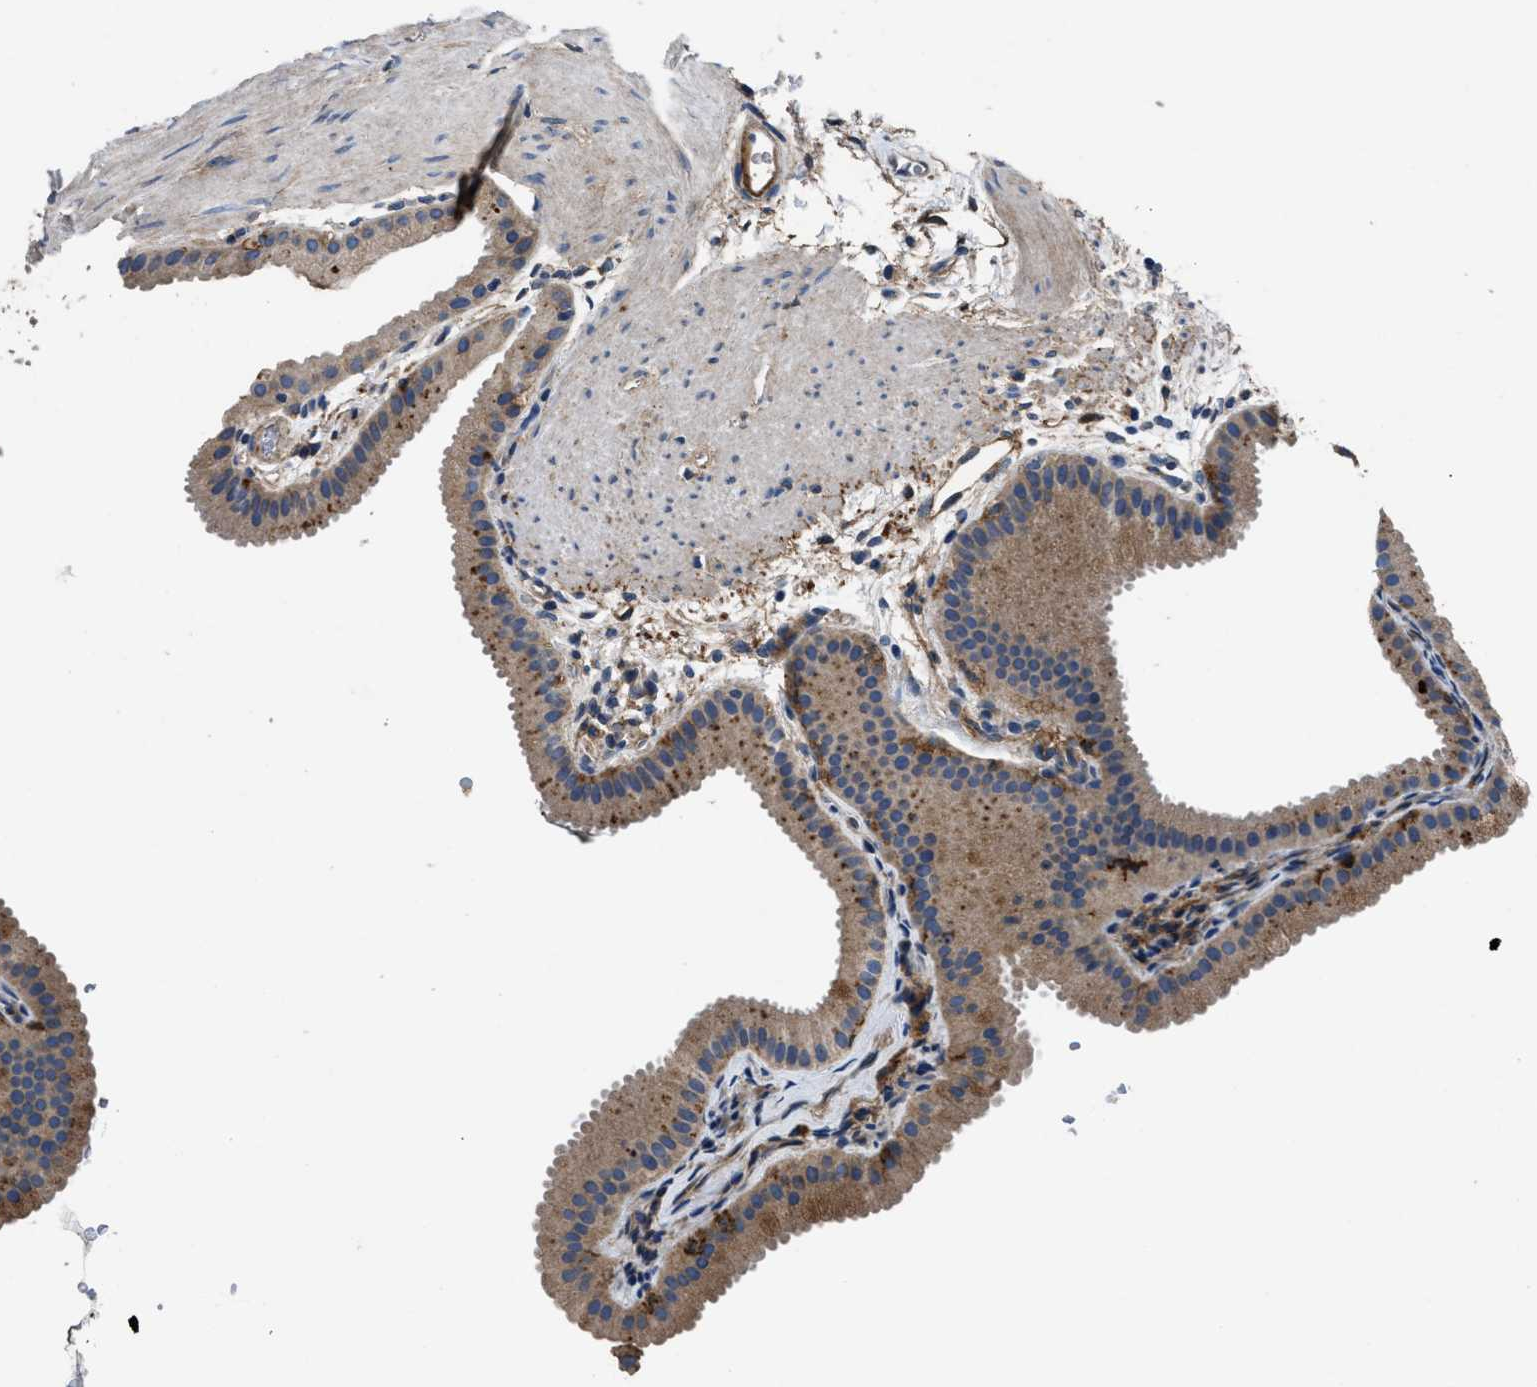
{"staining": {"intensity": "moderate", "quantity": ">75%", "location": "cytoplasmic/membranous"}, "tissue": "gallbladder", "cell_type": "Glandular cells", "image_type": "normal", "snomed": [{"axis": "morphology", "description": "Normal tissue, NOS"}, {"axis": "topography", "description": "Gallbladder"}], "caption": "Immunohistochemical staining of benign human gallbladder displays medium levels of moderate cytoplasmic/membranous expression in about >75% of glandular cells. (IHC, brightfield microscopy, high magnification).", "gene": "CD276", "patient": {"sex": "female", "age": 64}}